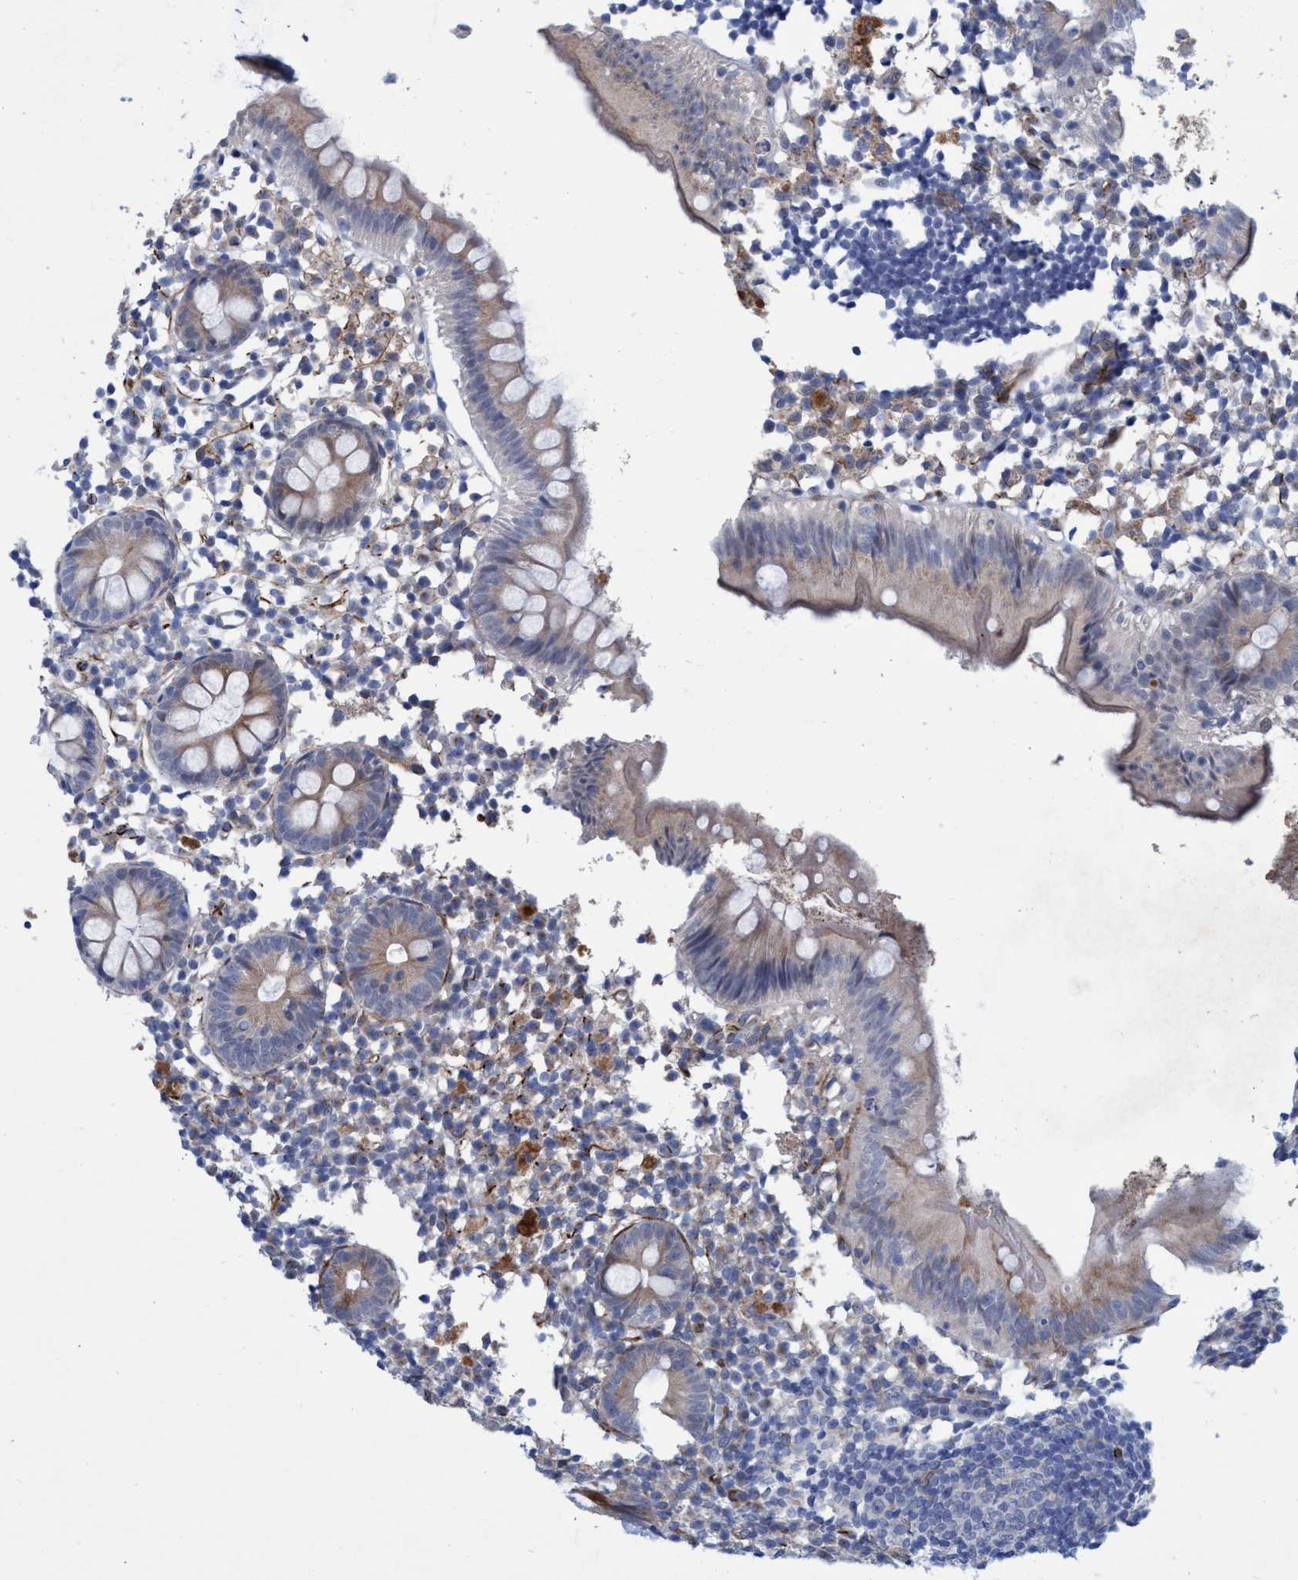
{"staining": {"intensity": "negative", "quantity": "none", "location": "none"}, "tissue": "appendix", "cell_type": "Glandular cells", "image_type": "normal", "snomed": [{"axis": "morphology", "description": "Normal tissue, NOS"}, {"axis": "topography", "description": "Appendix"}], "caption": "The immunohistochemistry (IHC) histopathology image has no significant staining in glandular cells of appendix. Nuclei are stained in blue.", "gene": "SLC43A2", "patient": {"sex": "female", "age": 20}}